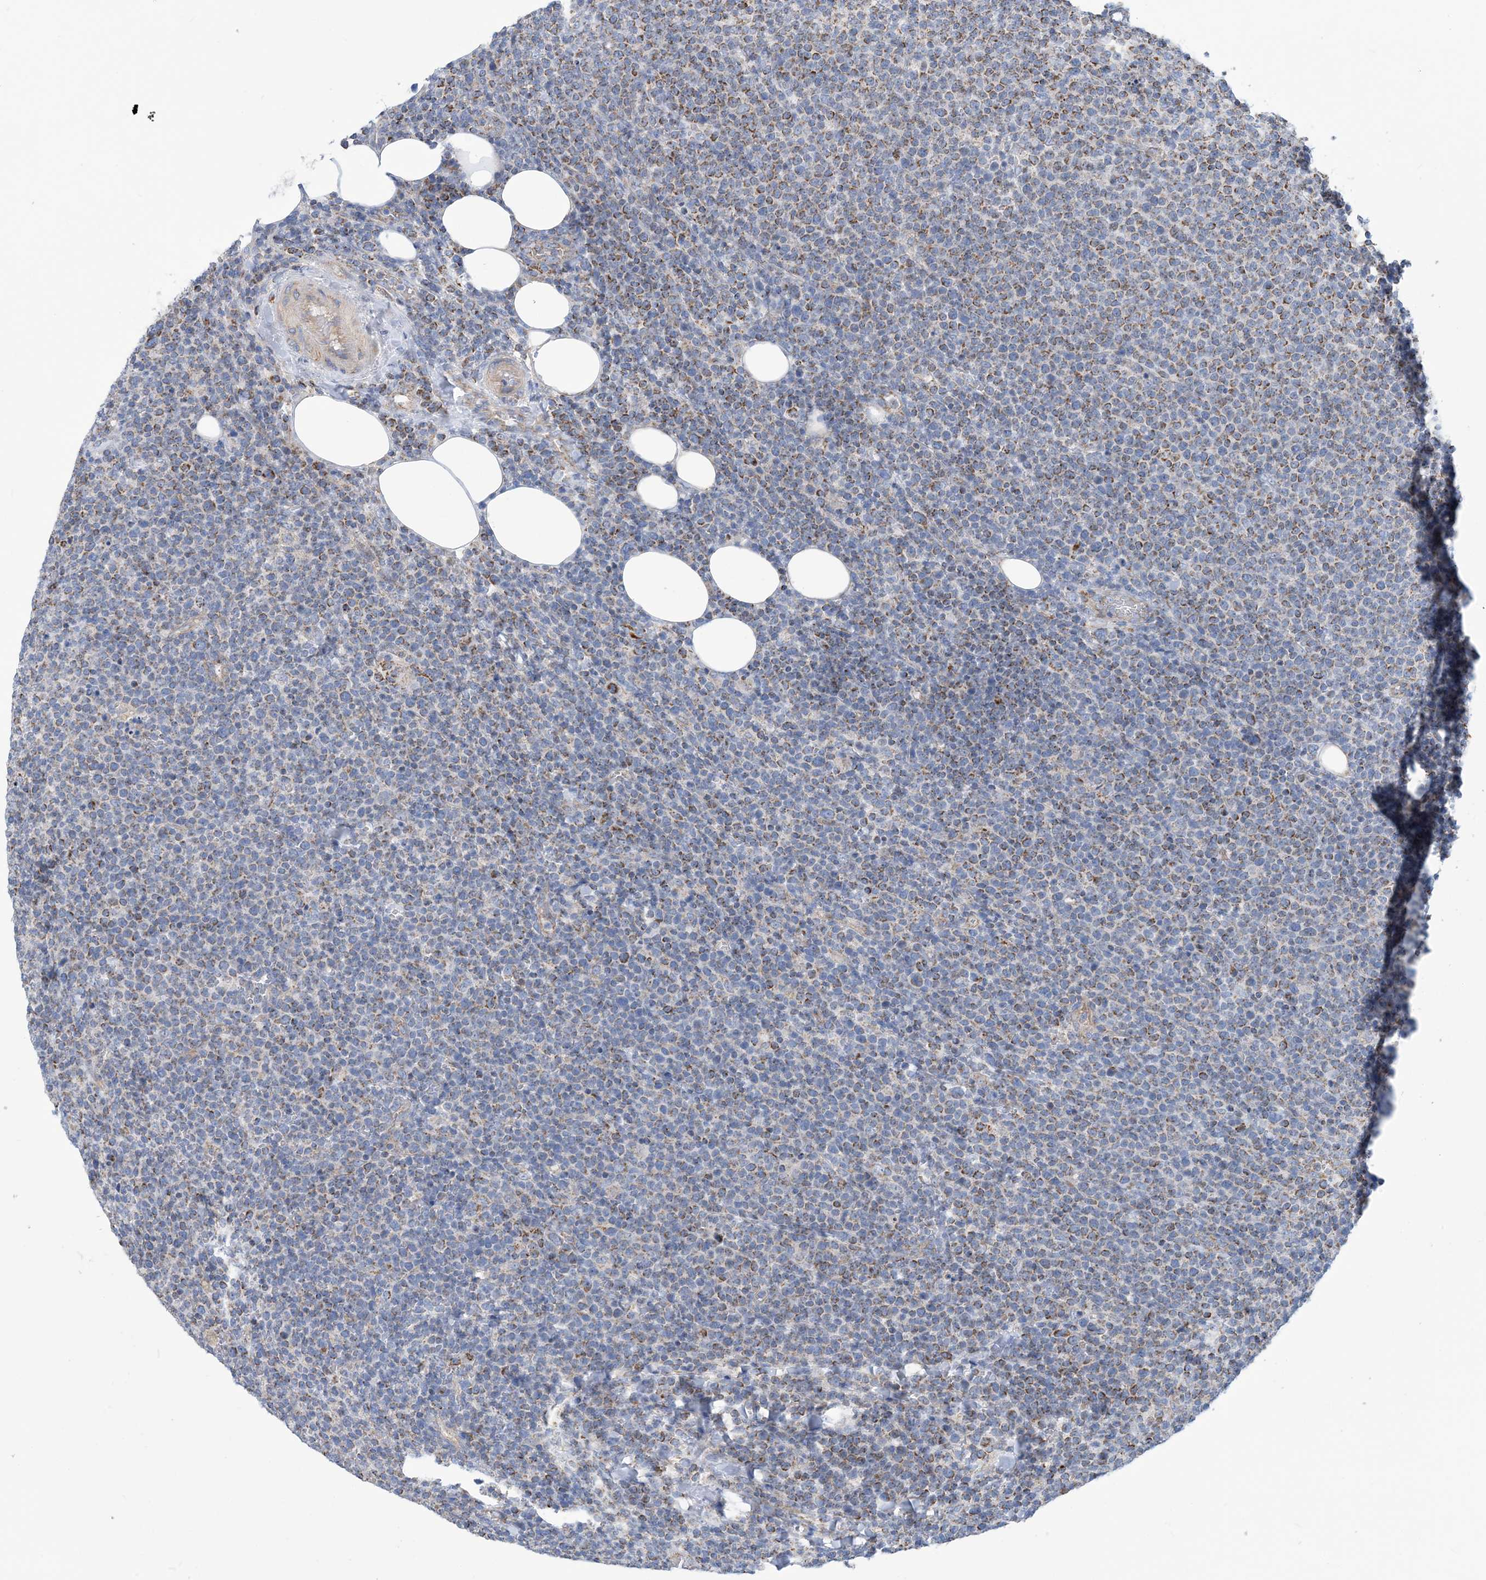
{"staining": {"intensity": "moderate", "quantity": "25%-75%", "location": "cytoplasmic/membranous"}, "tissue": "lymphoma", "cell_type": "Tumor cells", "image_type": "cancer", "snomed": [{"axis": "morphology", "description": "Malignant lymphoma, non-Hodgkin's type, High grade"}, {"axis": "topography", "description": "Lymph node"}], "caption": "Malignant lymphoma, non-Hodgkin's type (high-grade) stained with IHC reveals moderate cytoplasmic/membranous expression in about 25%-75% of tumor cells.", "gene": "PHOSPHO2", "patient": {"sex": "male", "age": 61}}